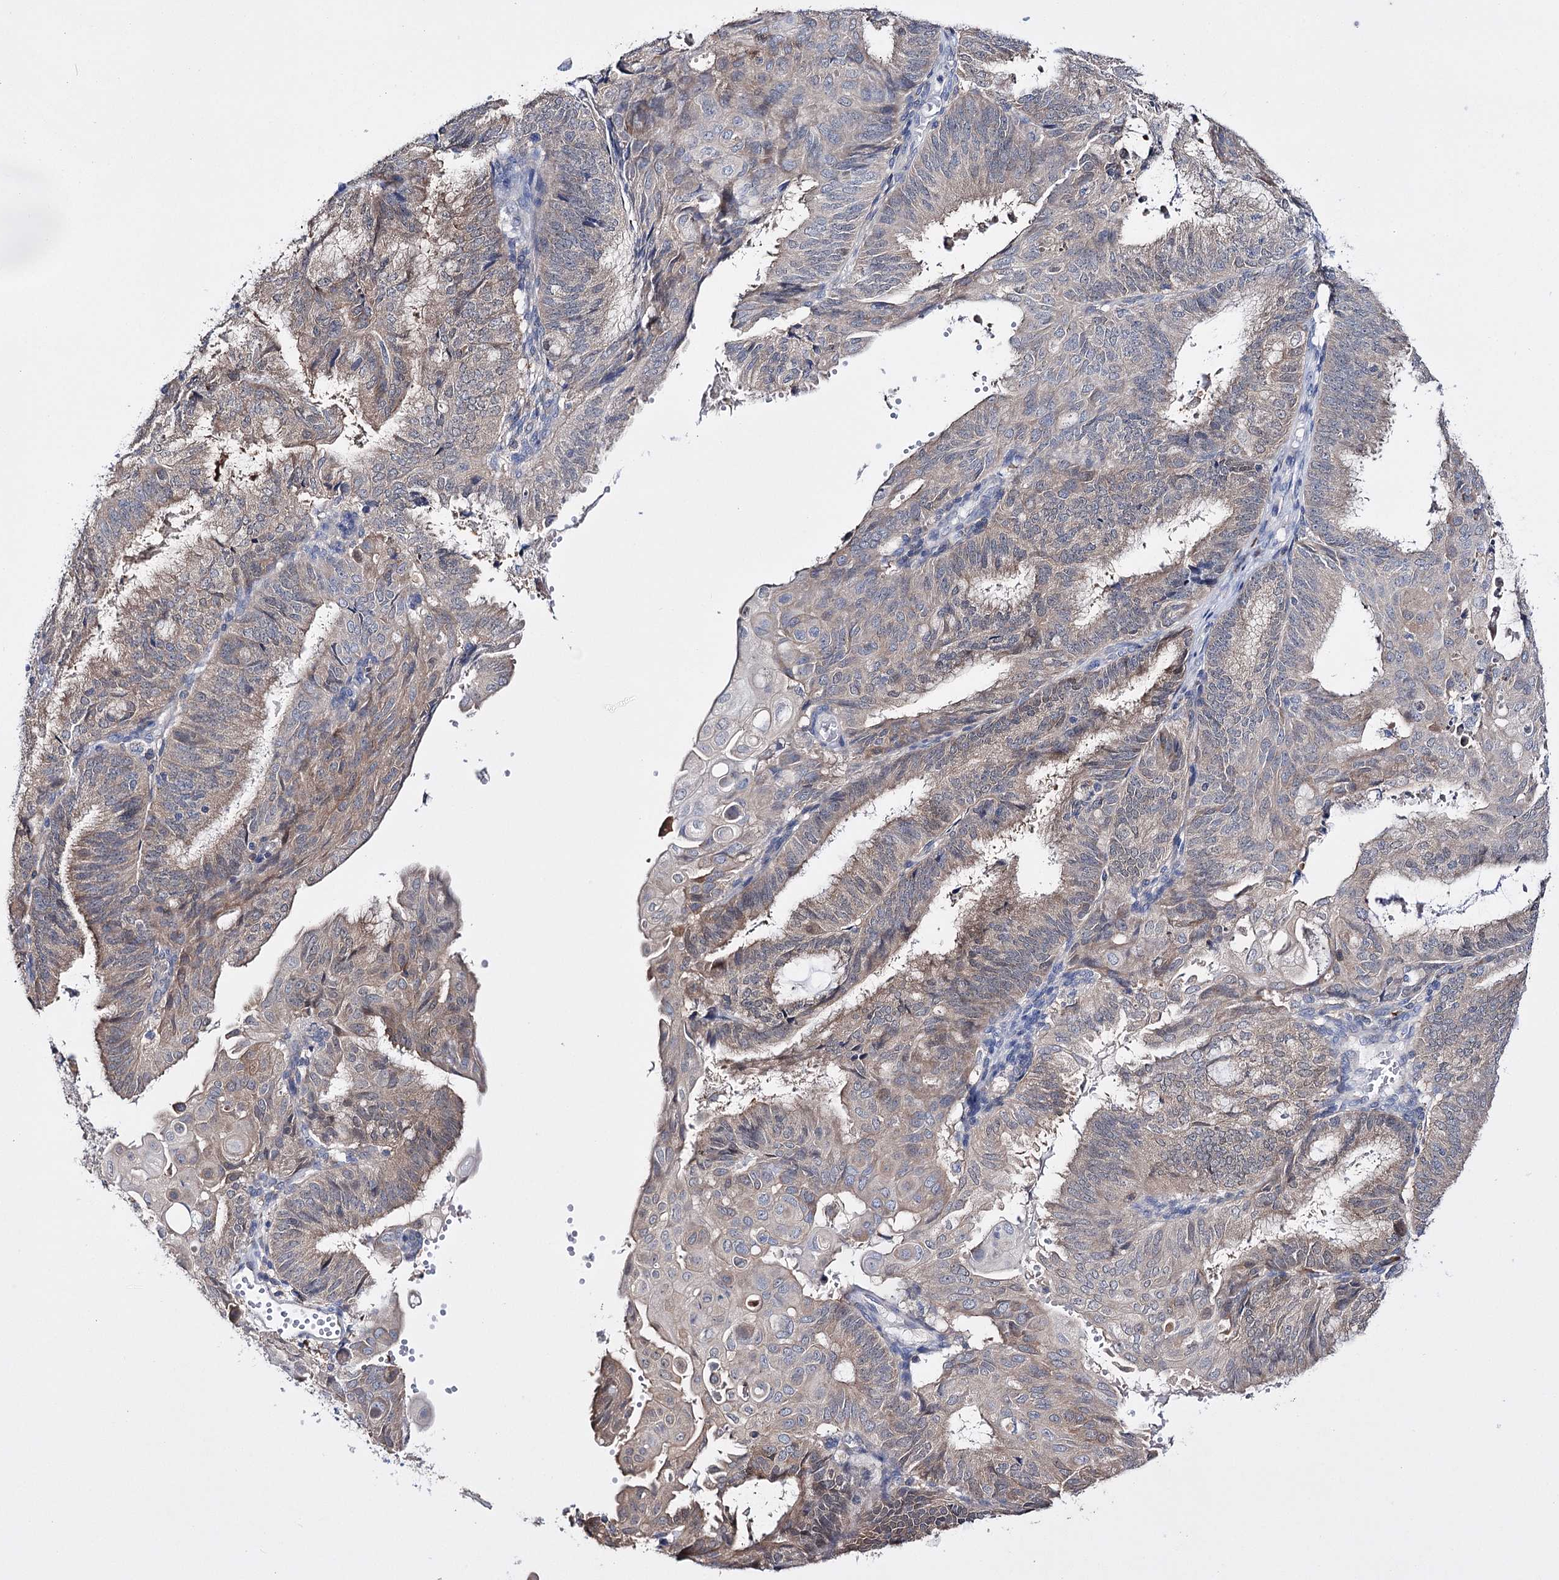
{"staining": {"intensity": "moderate", "quantity": ">75%", "location": "cytoplasmic/membranous"}, "tissue": "endometrial cancer", "cell_type": "Tumor cells", "image_type": "cancer", "snomed": [{"axis": "morphology", "description": "Adenocarcinoma, NOS"}, {"axis": "topography", "description": "Endometrium"}], "caption": "Immunohistochemistry micrograph of neoplastic tissue: endometrial cancer stained using IHC demonstrates medium levels of moderate protein expression localized specifically in the cytoplasmic/membranous of tumor cells, appearing as a cytoplasmic/membranous brown color.", "gene": "PTER", "patient": {"sex": "female", "age": 49}}